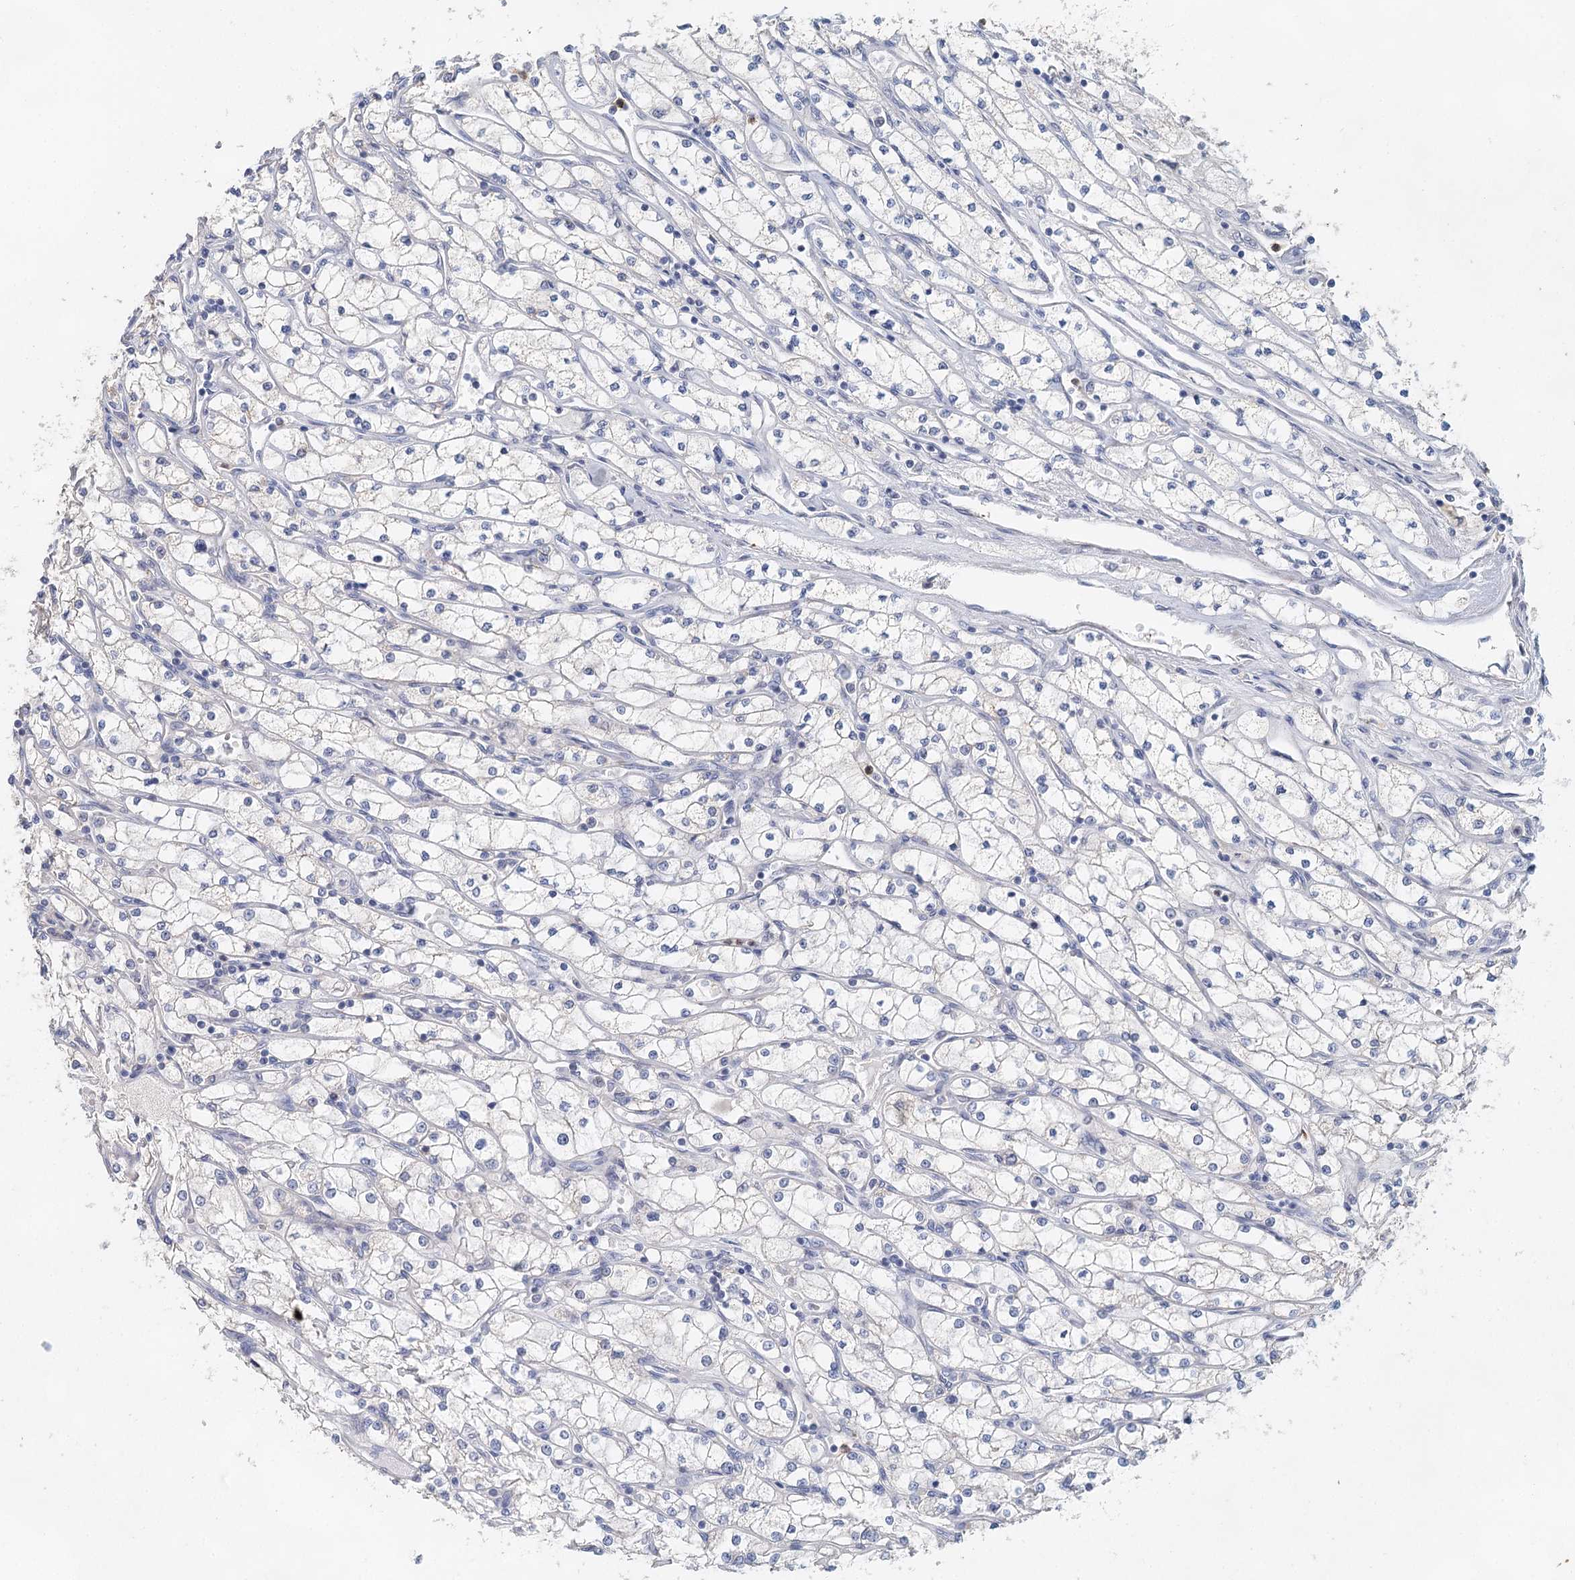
{"staining": {"intensity": "negative", "quantity": "none", "location": "none"}, "tissue": "renal cancer", "cell_type": "Tumor cells", "image_type": "cancer", "snomed": [{"axis": "morphology", "description": "Adenocarcinoma, NOS"}, {"axis": "topography", "description": "Kidney"}], "caption": "DAB immunohistochemical staining of human adenocarcinoma (renal) demonstrates no significant staining in tumor cells. (Stains: DAB (3,3'-diaminobenzidine) IHC with hematoxylin counter stain, Microscopy: brightfield microscopy at high magnification).", "gene": "MYL6B", "patient": {"sex": "male", "age": 80}}